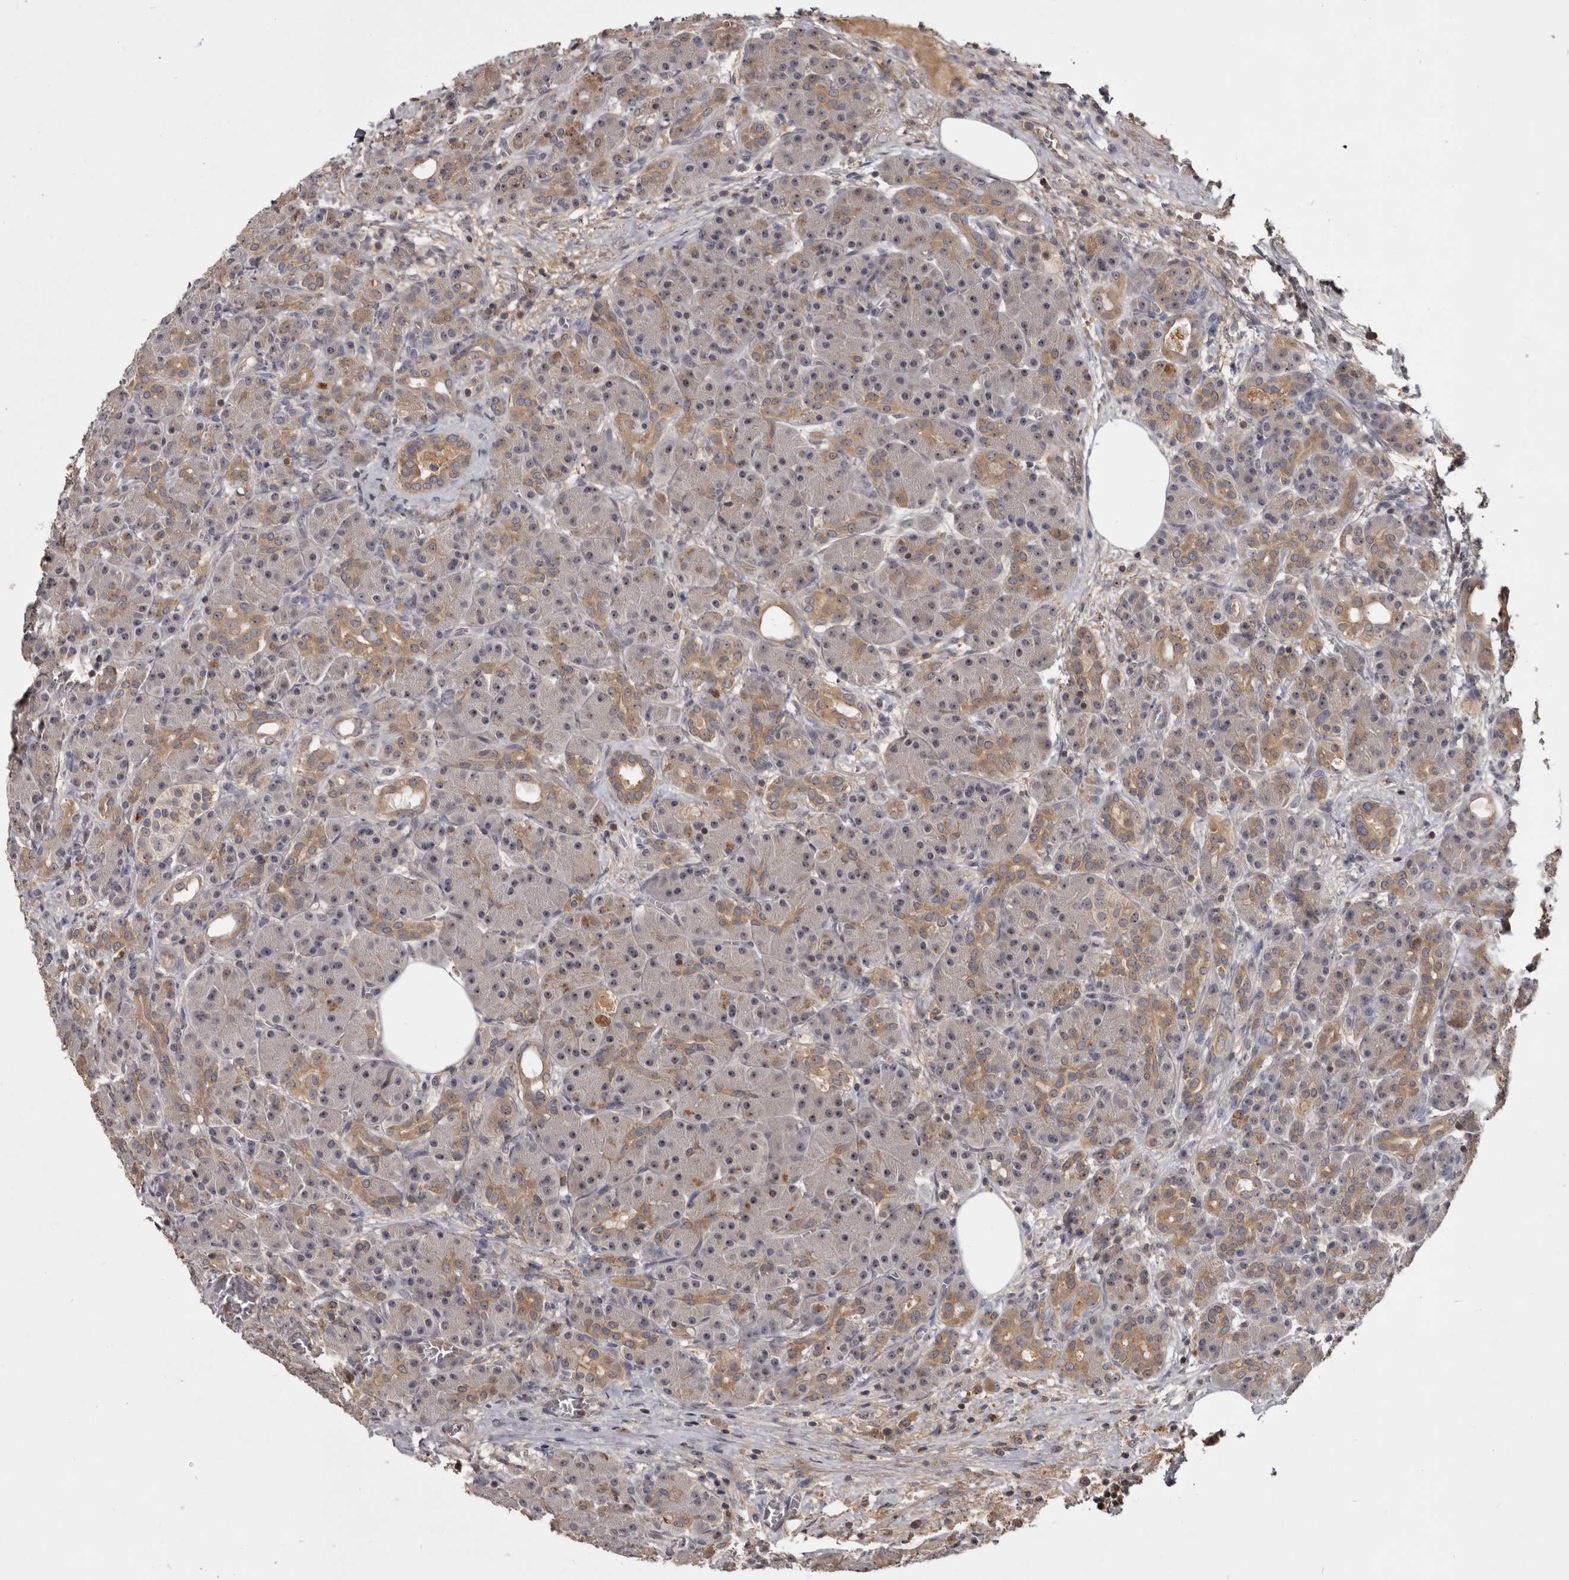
{"staining": {"intensity": "weak", "quantity": "25%-75%", "location": "cytoplasmic/membranous"}, "tissue": "pancreas", "cell_type": "Exocrine glandular cells", "image_type": "normal", "snomed": [{"axis": "morphology", "description": "Normal tissue, NOS"}, {"axis": "topography", "description": "Pancreas"}], "caption": "About 25%-75% of exocrine glandular cells in benign pancreas show weak cytoplasmic/membranous protein expression as visualized by brown immunohistochemical staining.", "gene": "TTC39A", "patient": {"sex": "male", "age": 63}}